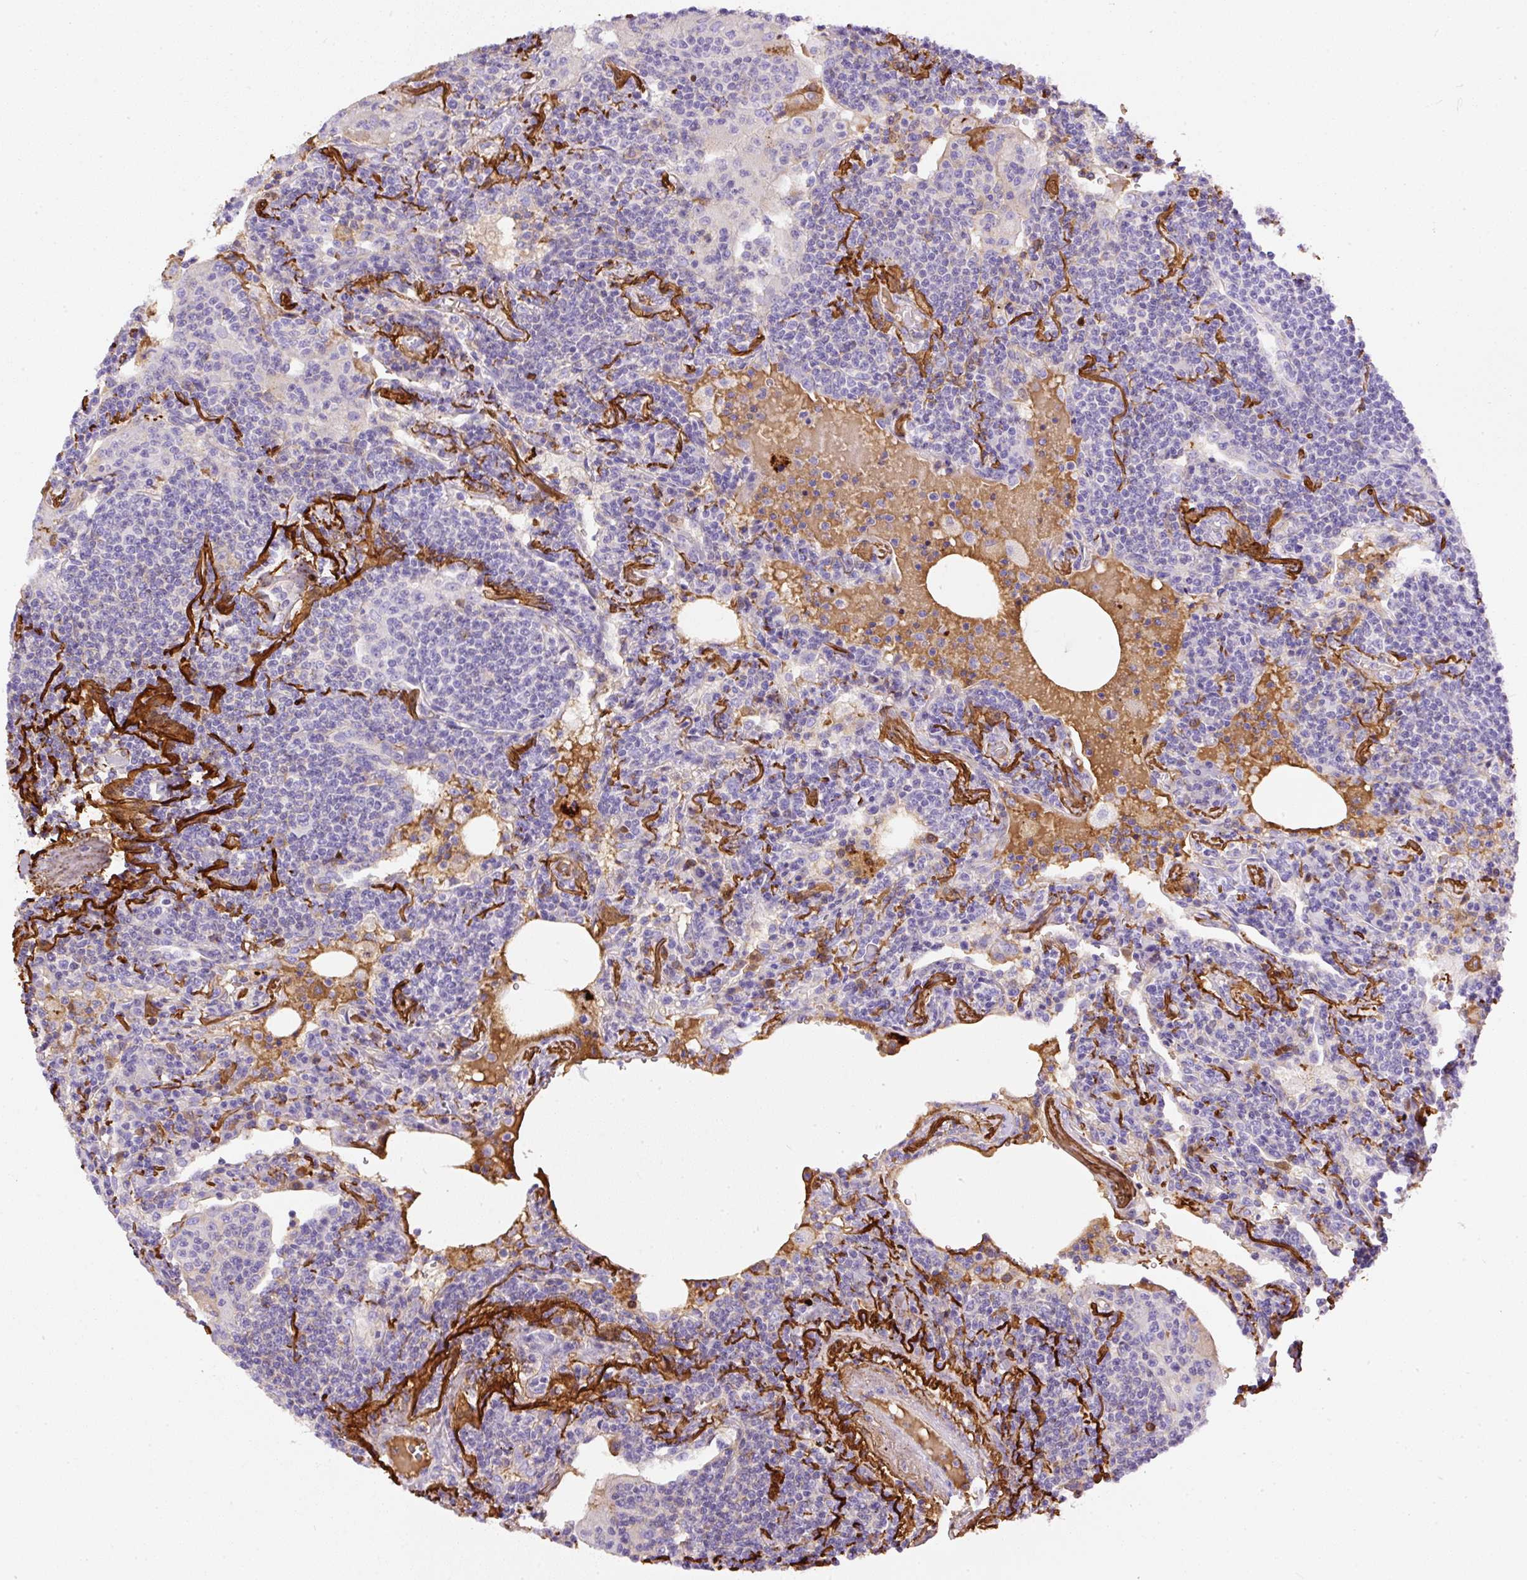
{"staining": {"intensity": "negative", "quantity": "none", "location": "none"}, "tissue": "lymphoma", "cell_type": "Tumor cells", "image_type": "cancer", "snomed": [{"axis": "morphology", "description": "Malignant lymphoma, non-Hodgkin's type, Low grade"}, {"axis": "topography", "description": "Lung"}], "caption": "Malignant lymphoma, non-Hodgkin's type (low-grade) was stained to show a protein in brown. There is no significant positivity in tumor cells.", "gene": "APCS", "patient": {"sex": "female", "age": 71}}